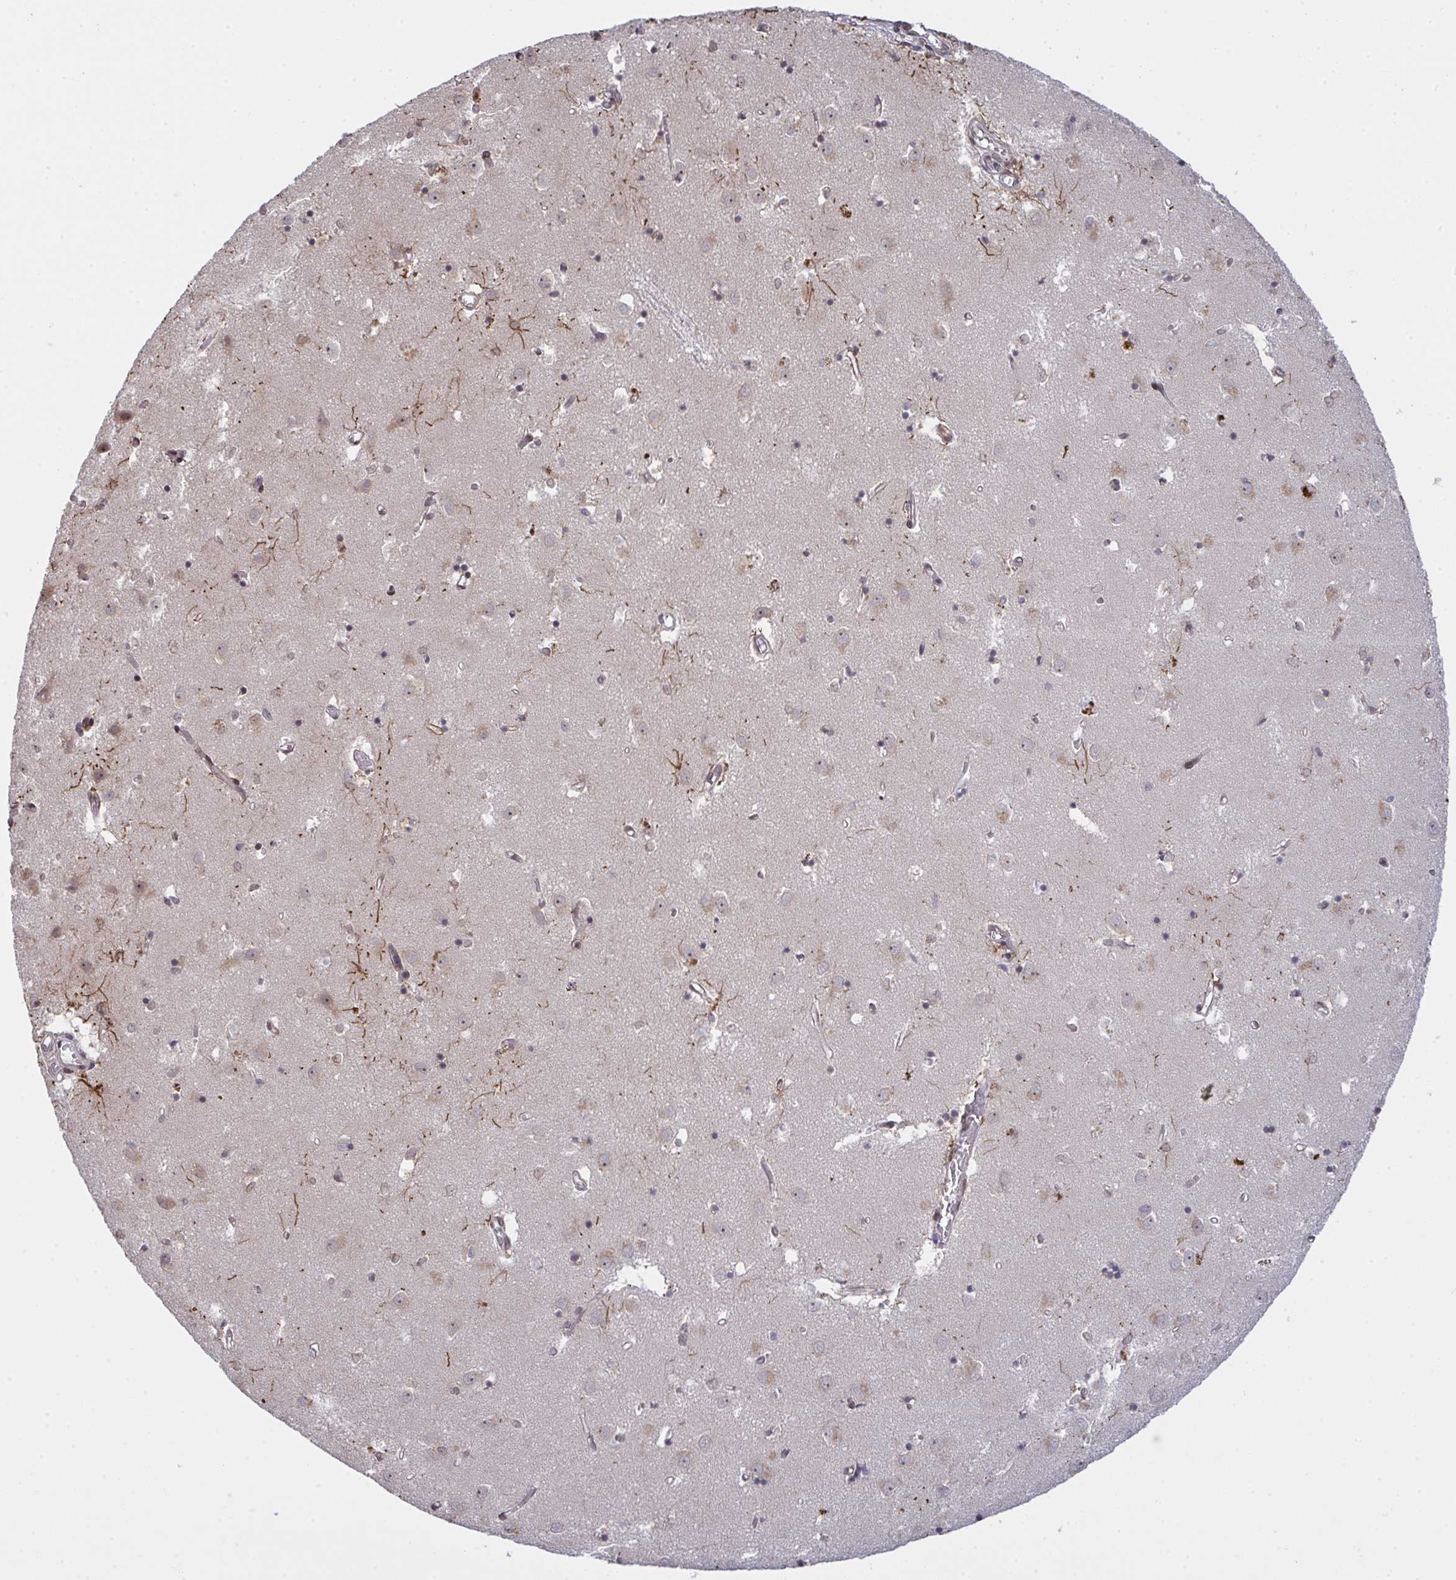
{"staining": {"intensity": "moderate", "quantity": "<25%", "location": "cytoplasmic/membranous,nuclear"}, "tissue": "caudate", "cell_type": "Glial cells", "image_type": "normal", "snomed": [{"axis": "morphology", "description": "Normal tissue, NOS"}, {"axis": "topography", "description": "Lateral ventricle wall"}], "caption": "The immunohistochemical stain highlights moderate cytoplasmic/membranous,nuclear positivity in glial cells of benign caudate. (IHC, brightfield microscopy, high magnification).", "gene": "UXT", "patient": {"sex": "male", "age": 70}}